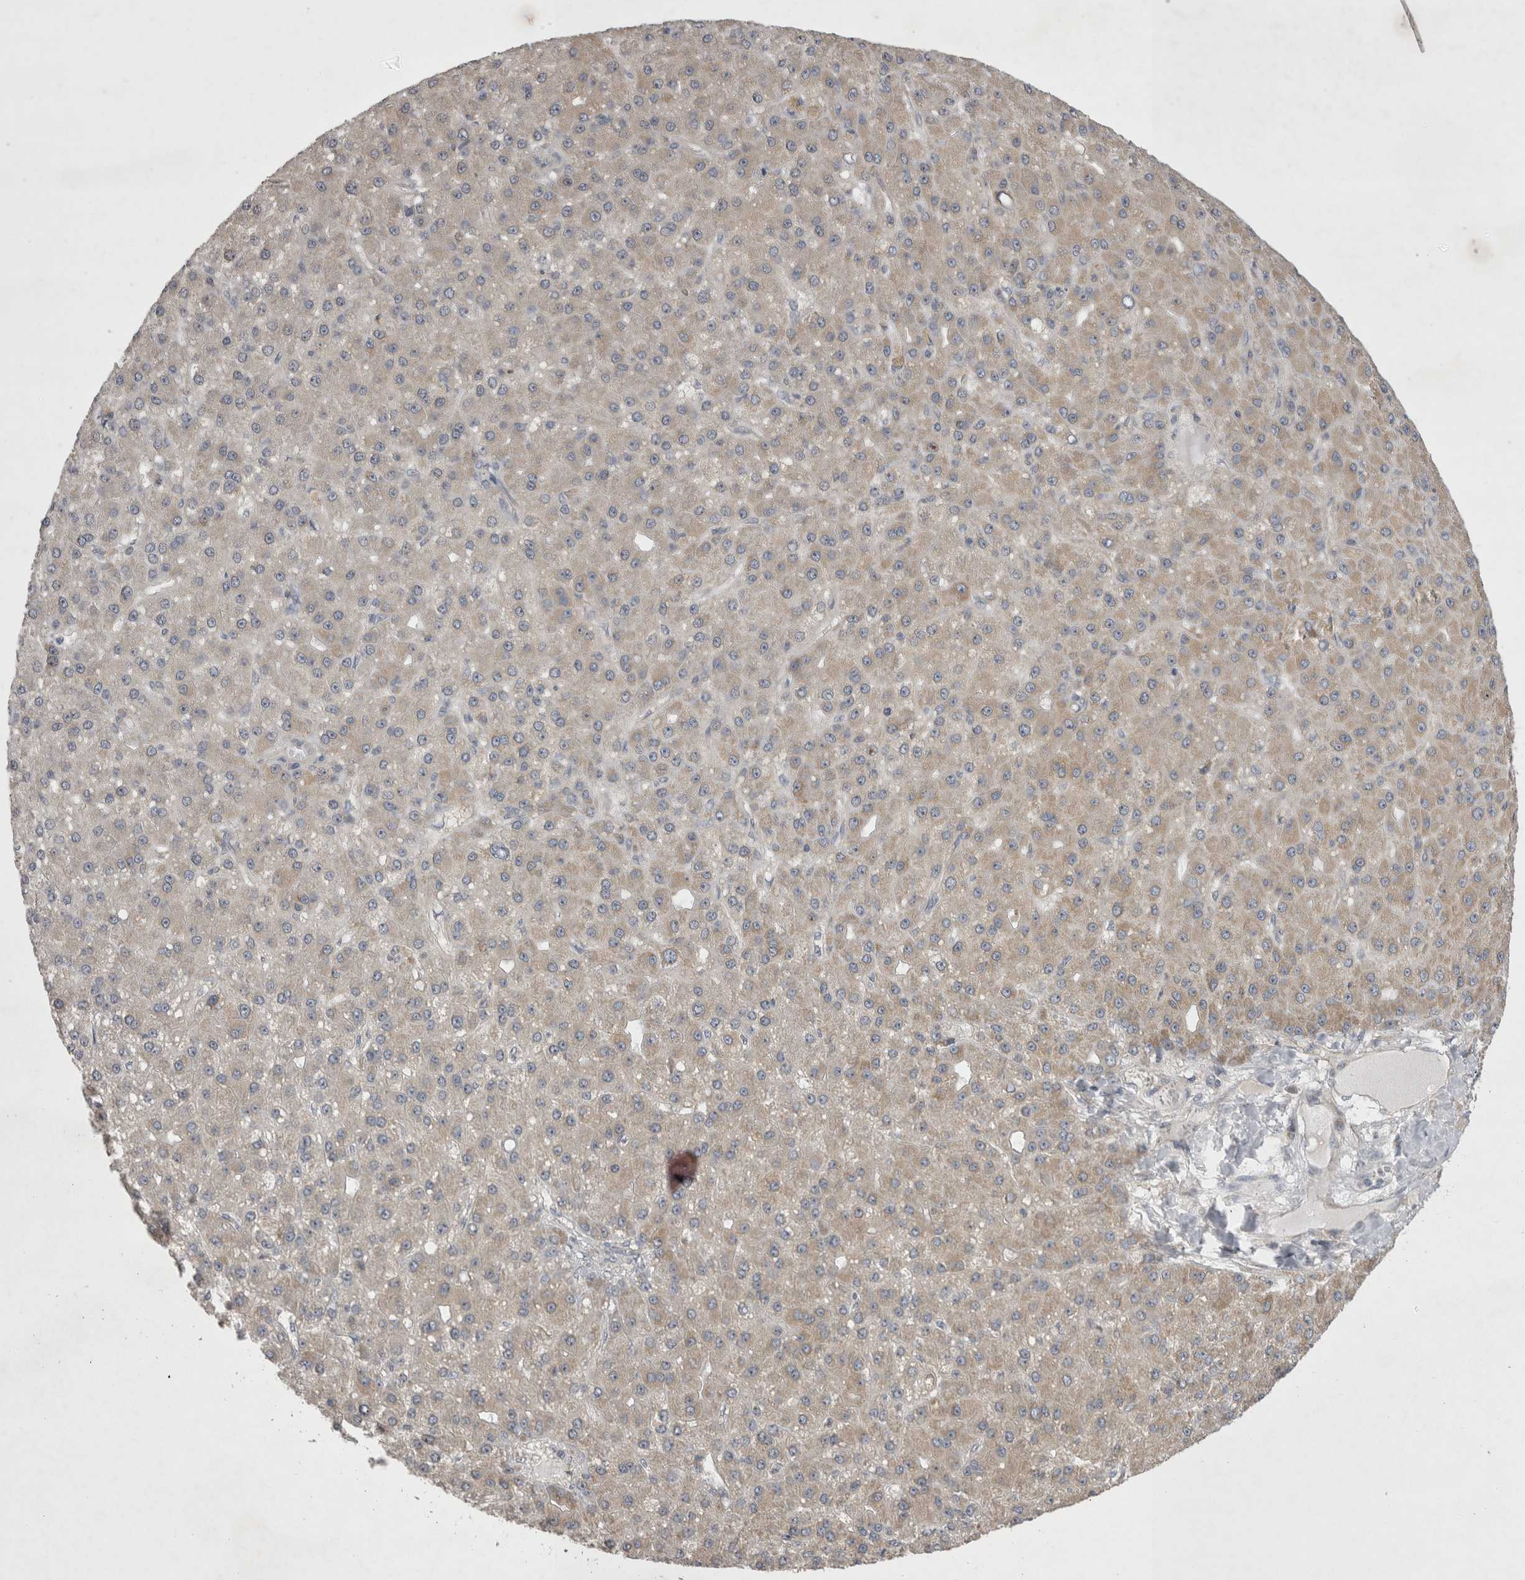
{"staining": {"intensity": "weak", "quantity": "<25%", "location": "cytoplasmic/membranous"}, "tissue": "liver cancer", "cell_type": "Tumor cells", "image_type": "cancer", "snomed": [{"axis": "morphology", "description": "Carcinoma, Hepatocellular, NOS"}, {"axis": "topography", "description": "Liver"}], "caption": "DAB immunohistochemical staining of hepatocellular carcinoma (liver) reveals no significant positivity in tumor cells.", "gene": "TSPOAP1", "patient": {"sex": "male", "age": 67}}